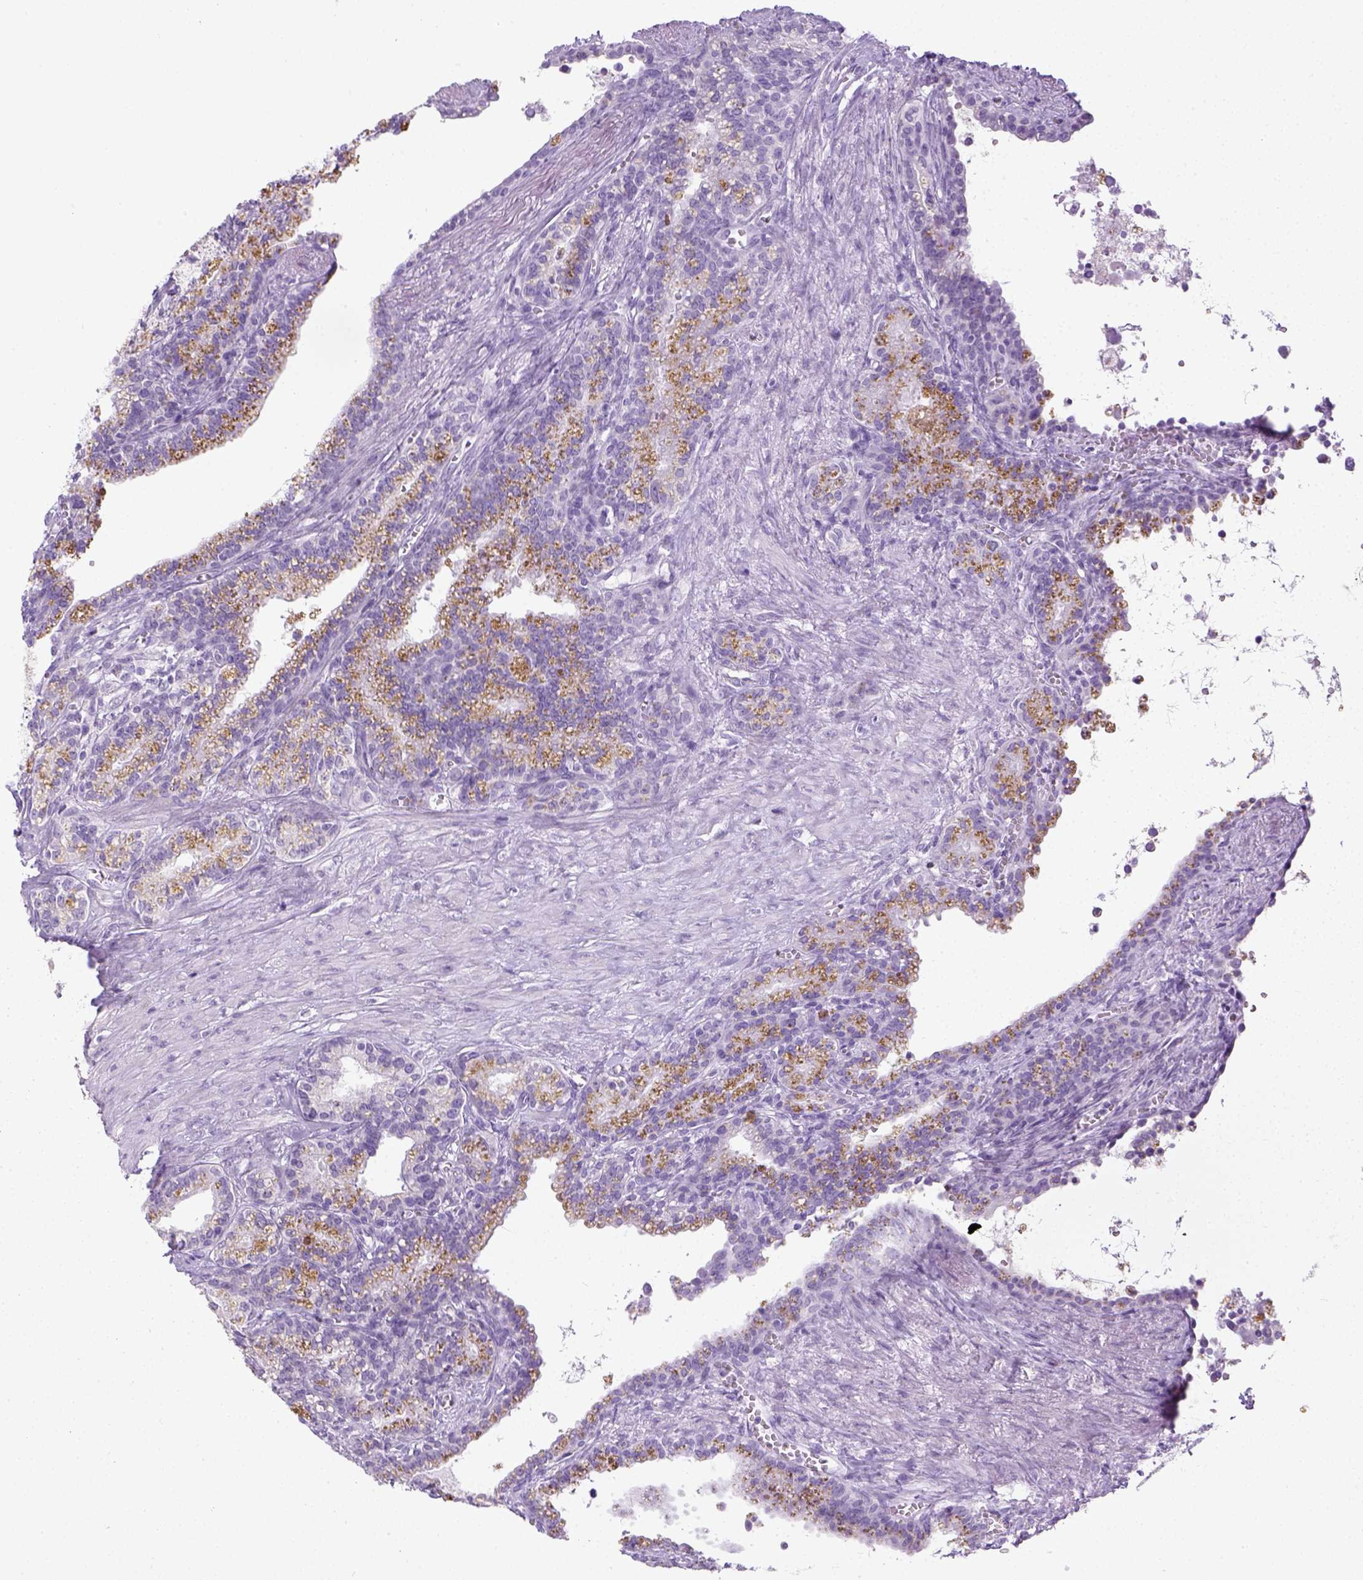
{"staining": {"intensity": "negative", "quantity": "none", "location": "none"}, "tissue": "seminal vesicle", "cell_type": "Glandular cells", "image_type": "normal", "snomed": [{"axis": "morphology", "description": "Normal tissue, NOS"}, {"axis": "morphology", "description": "Urothelial carcinoma, NOS"}, {"axis": "topography", "description": "Urinary bladder"}, {"axis": "topography", "description": "Seminal veicle"}], "caption": "IHC histopathology image of benign human seminal vesicle stained for a protein (brown), which shows no staining in glandular cells. The staining was performed using DAB to visualize the protein expression in brown, while the nuclei were stained in blue with hematoxylin (Magnification: 20x).", "gene": "LGSN", "patient": {"sex": "male", "age": 76}}